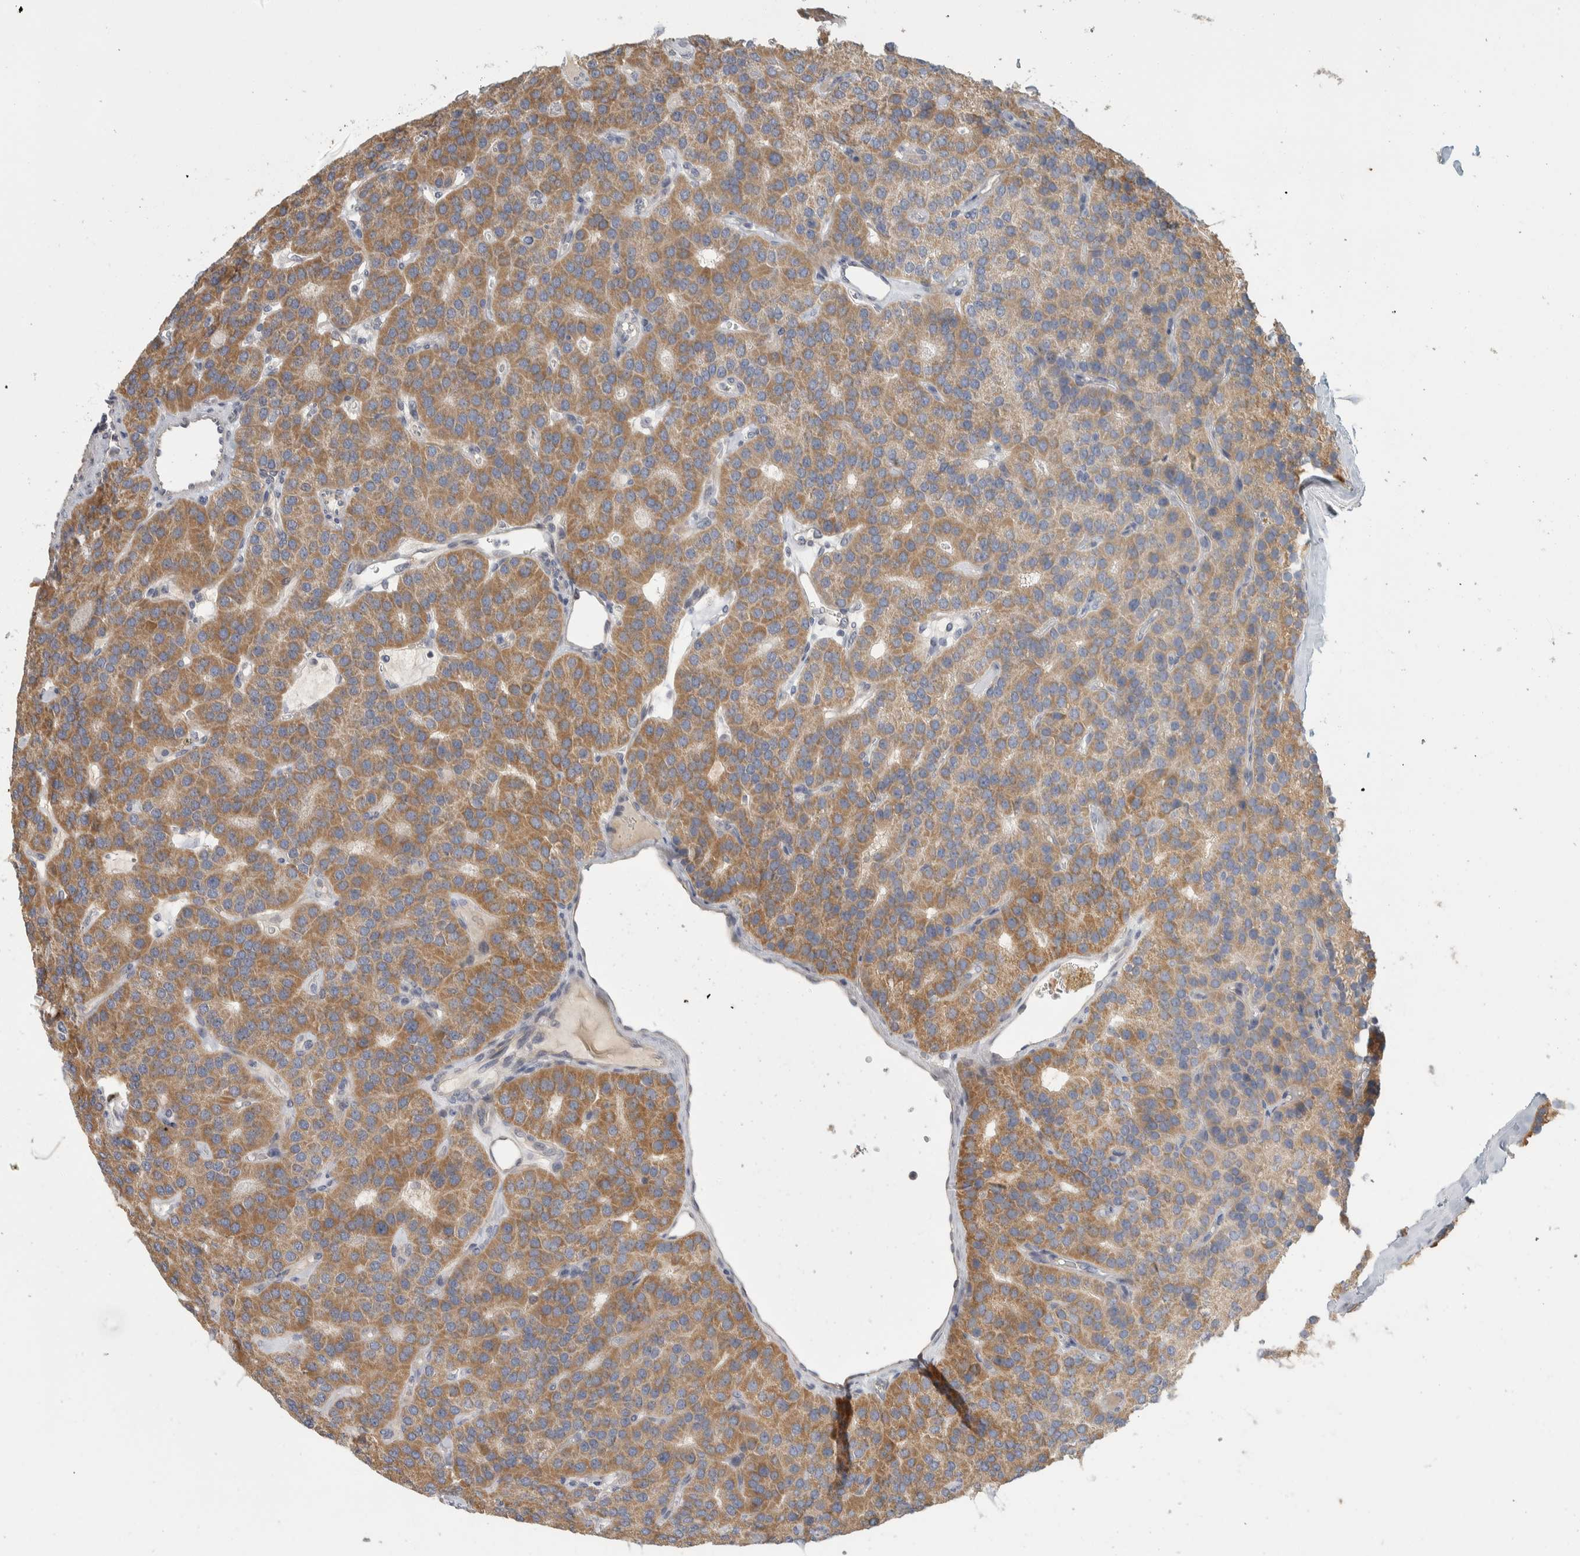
{"staining": {"intensity": "moderate", "quantity": "25%-75%", "location": "cytoplasmic/membranous"}, "tissue": "parathyroid gland", "cell_type": "Glandular cells", "image_type": "normal", "snomed": [{"axis": "morphology", "description": "Normal tissue, NOS"}, {"axis": "morphology", "description": "Adenoma, NOS"}, {"axis": "topography", "description": "Parathyroid gland"}], "caption": "Immunohistochemical staining of unremarkable human parathyroid gland shows 25%-75% levels of moderate cytoplasmic/membranous protein expression in about 25%-75% of glandular cells. (DAB (3,3'-diaminobenzidine) IHC with brightfield microscopy, high magnification).", "gene": "DCXR", "patient": {"sex": "female", "age": 86}}